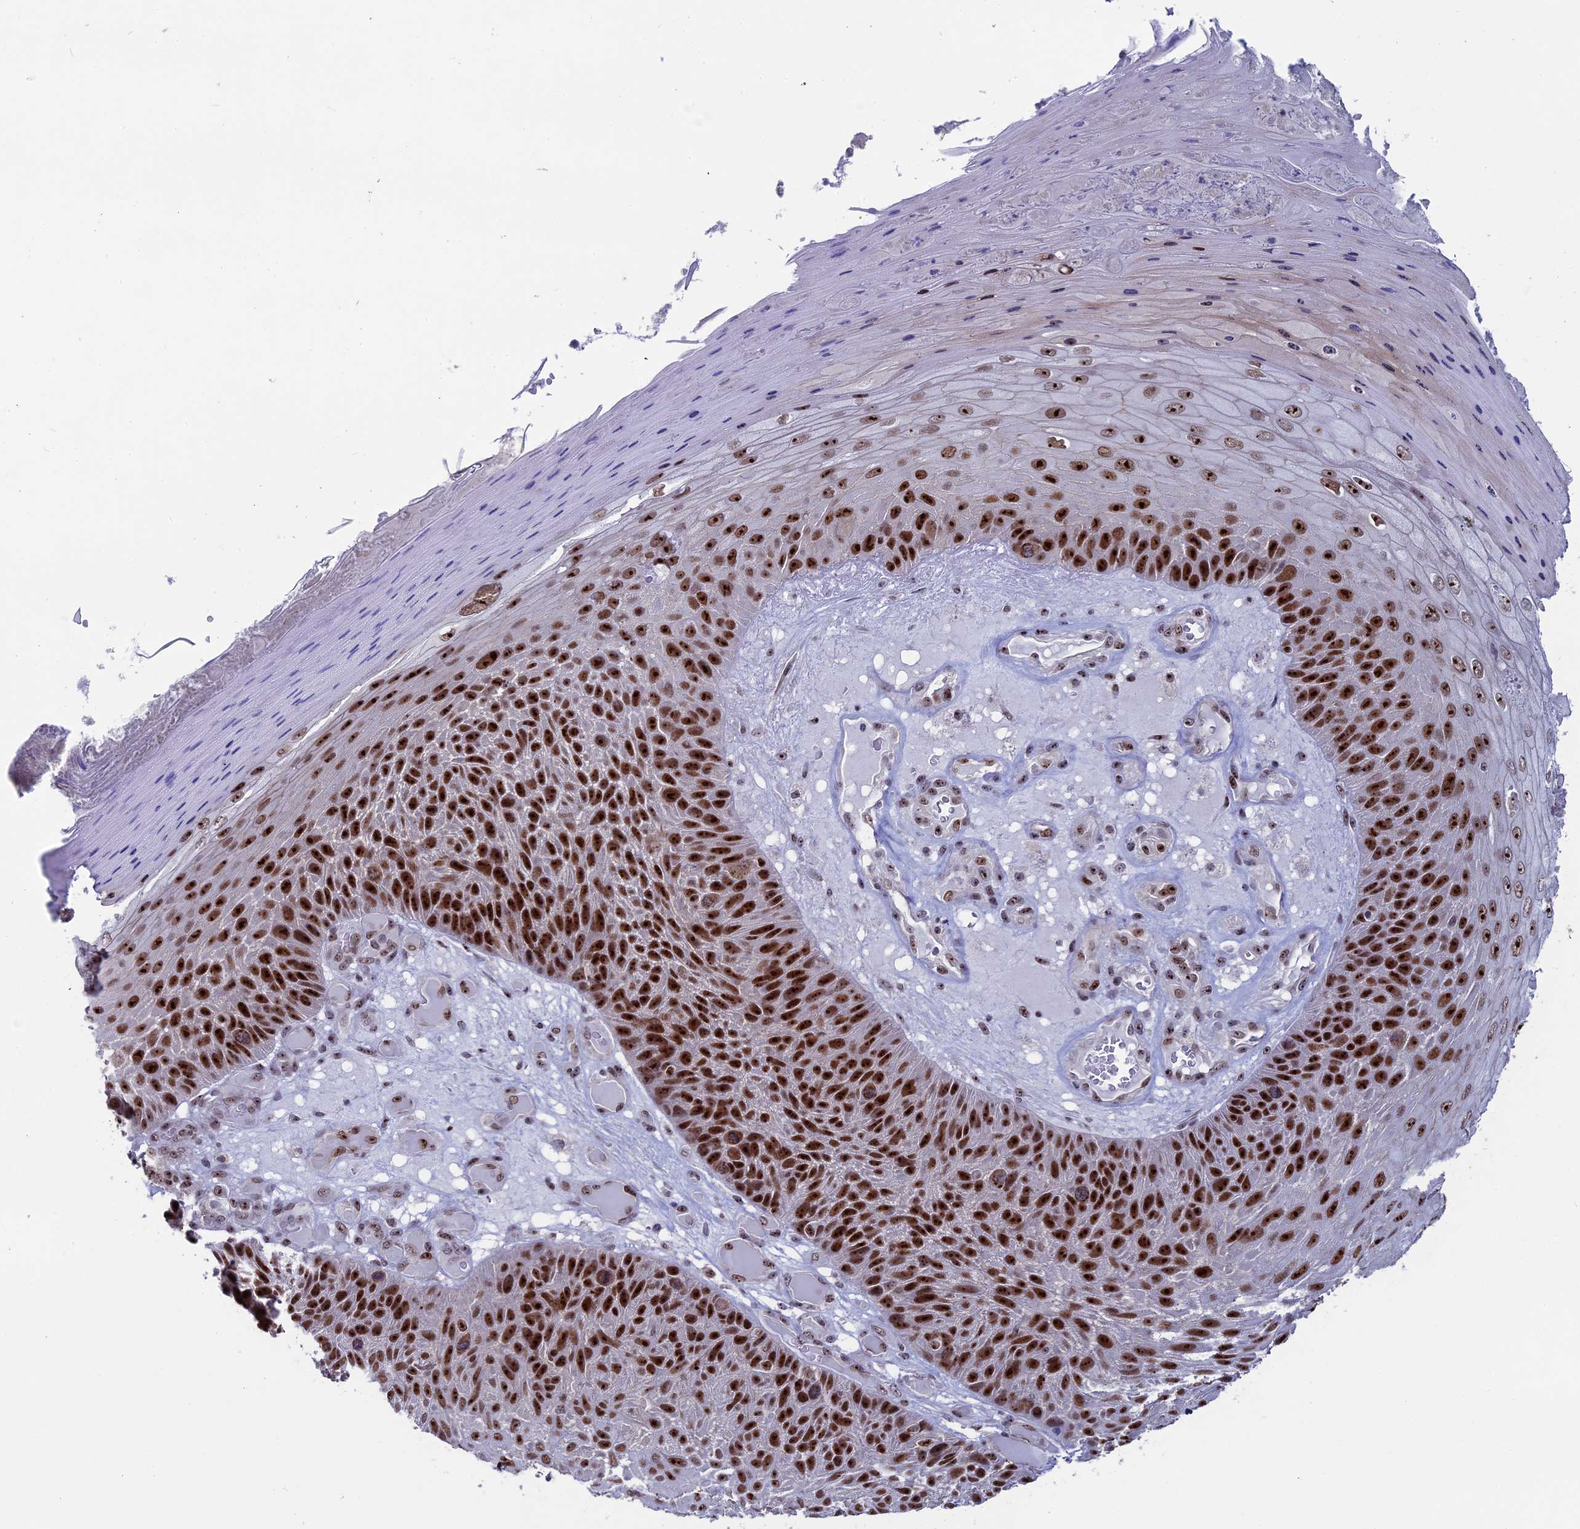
{"staining": {"intensity": "strong", "quantity": ">75%", "location": "nuclear"}, "tissue": "skin cancer", "cell_type": "Tumor cells", "image_type": "cancer", "snomed": [{"axis": "morphology", "description": "Squamous cell carcinoma, NOS"}, {"axis": "topography", "description": "Skin"}], "caption": "Immunohistochemical staining of human squamous cell carcinoma (skin) reveals high levels of strong nuclear protein expression in approximately >75% of tumor cells.", "gene": "CCDC86", "patient": {"sex": "female", "age": 88}}